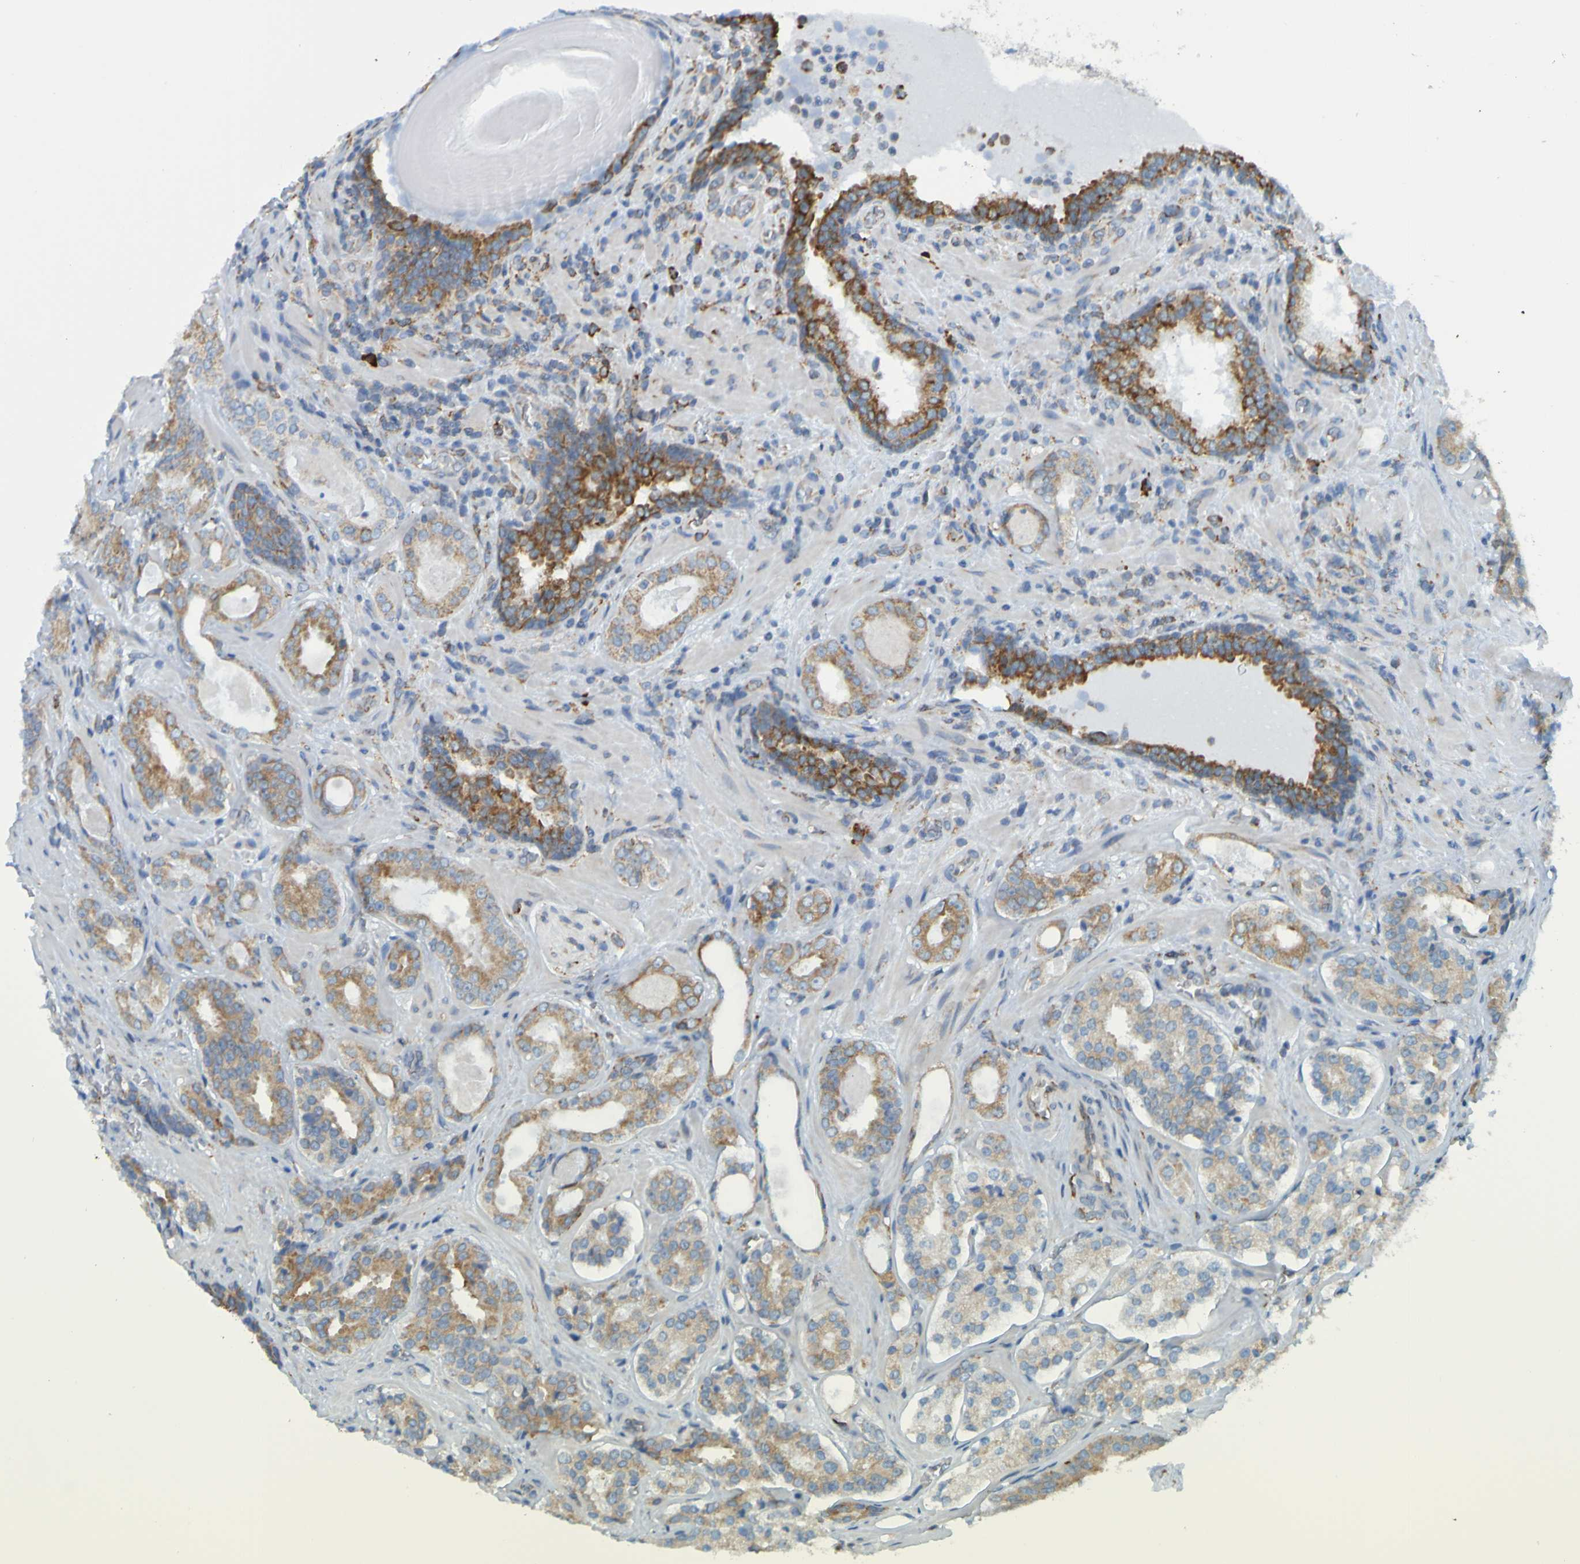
{"staining": {"intensity": "weak", "quantity": ">75%", "location": "cytoplasmic/membranous"}, "tissue": "prostate cancer", "cell_type": "Tumor cells", "image_type": "cancer", "snomed": [{"axis": "morphology", "description": "Adenocarcinoma, Medium grade"}, {"axis": "topography", "description": "Prostate"}], "caption": "DAB (3,3'-diaminobenzidine) immunohistochemical staining of prostate medium-grade adenocarcinoma demonstrates weak cytoplasmic/membranous protein positivity in about >75% of tumor cells.", "gene": "SSR1", "patient": {"sex": "male", "age": 73}}